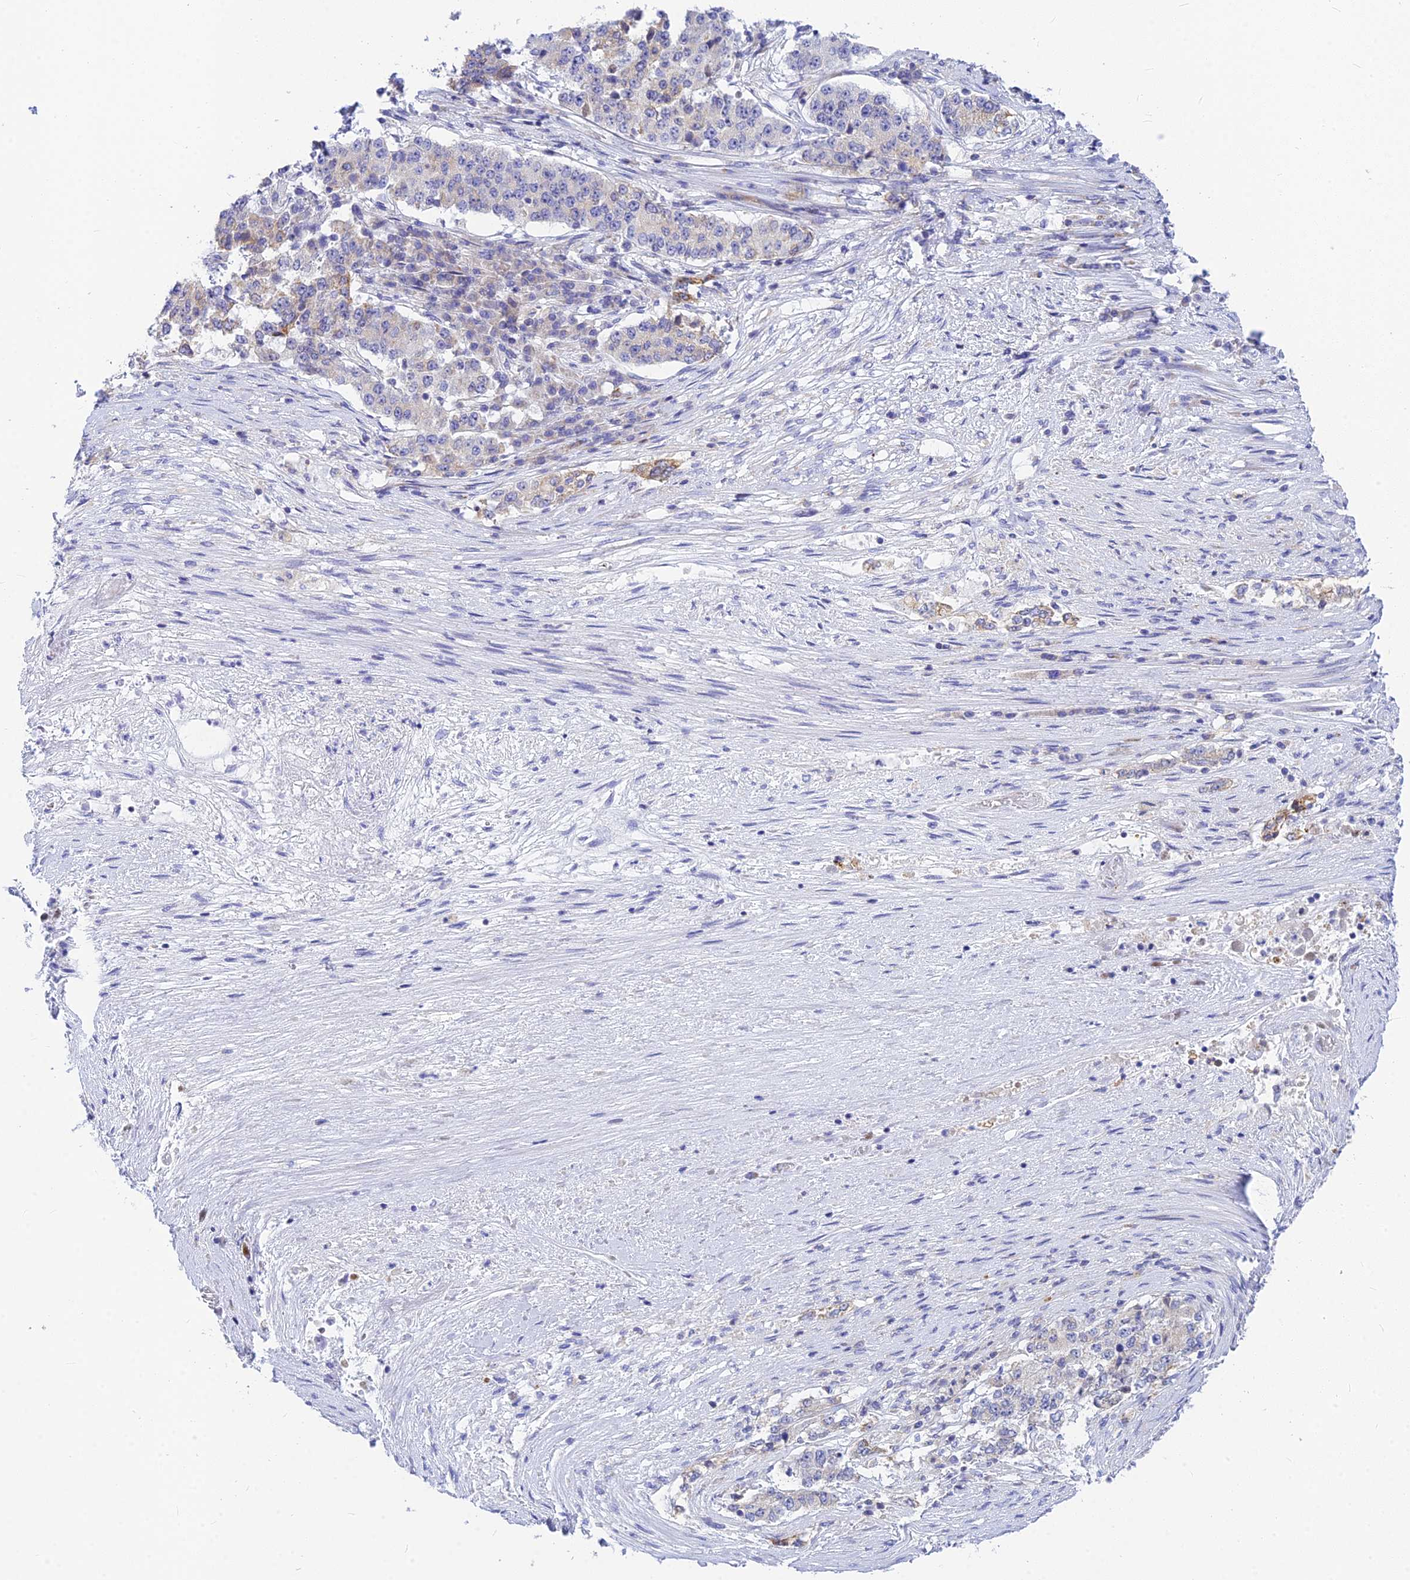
{"staining": {"intensity": "weak", "quantity": "<25%", "location": "cytoplasmic/membranous"}, "tissue": "stomach cancer", "cell_type": "Tumor cells", "image_type": "cancer", "snomed": [{"axis": "morphology", "description": "Adenocarcinoma, NOS"}, {"axis": "topography", "description": "Stomach"}], "caption": "An immunohistochemistry (IHC) histopathology image of adenocarcinoma (stomach) is shown. There is no staining in tumor cells of adenocarcinoma (stomach). Nuclei are stained in blue.", "gene": "CNOT6", "patient": {"sex": "male", "age": 59}}